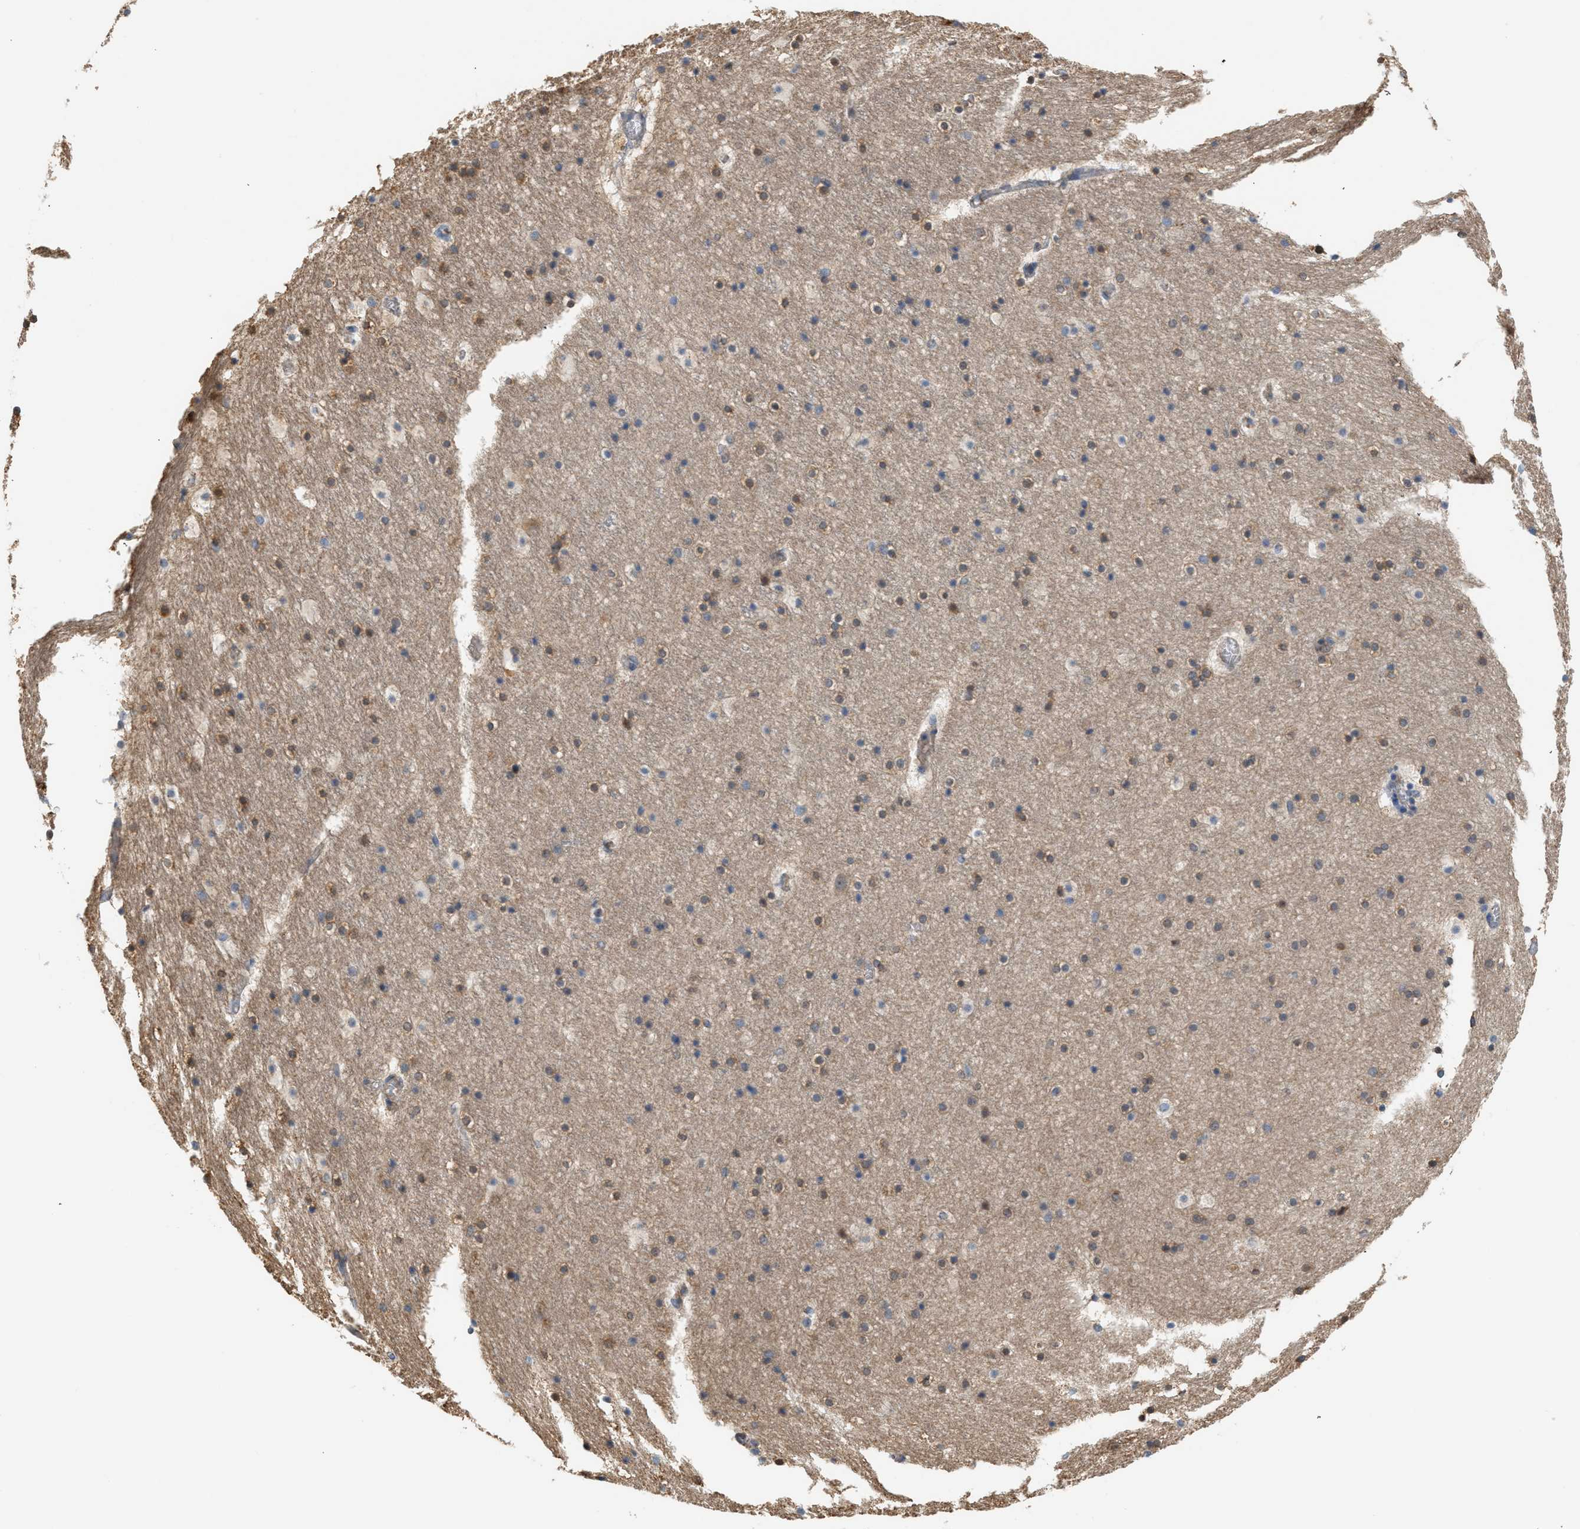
{"staining": {"intensity": "moderate", "quantity": "25%-75%", "location": "nuclear"}, "tissue": "hippocampus", "cell_type": "Glial cells", "image_type": "normal", "snomed": [{"axis": "morphology", "description": "Normal tissue, NOS"}, {"axis": "topography", "description": "Hippocampus"}], "caption": "Hippocampus stained with a protein marker exhibits moderate staining in glial cells.", "gene": "CTXN1", "patient": {"sex": "male", "age": 45}}